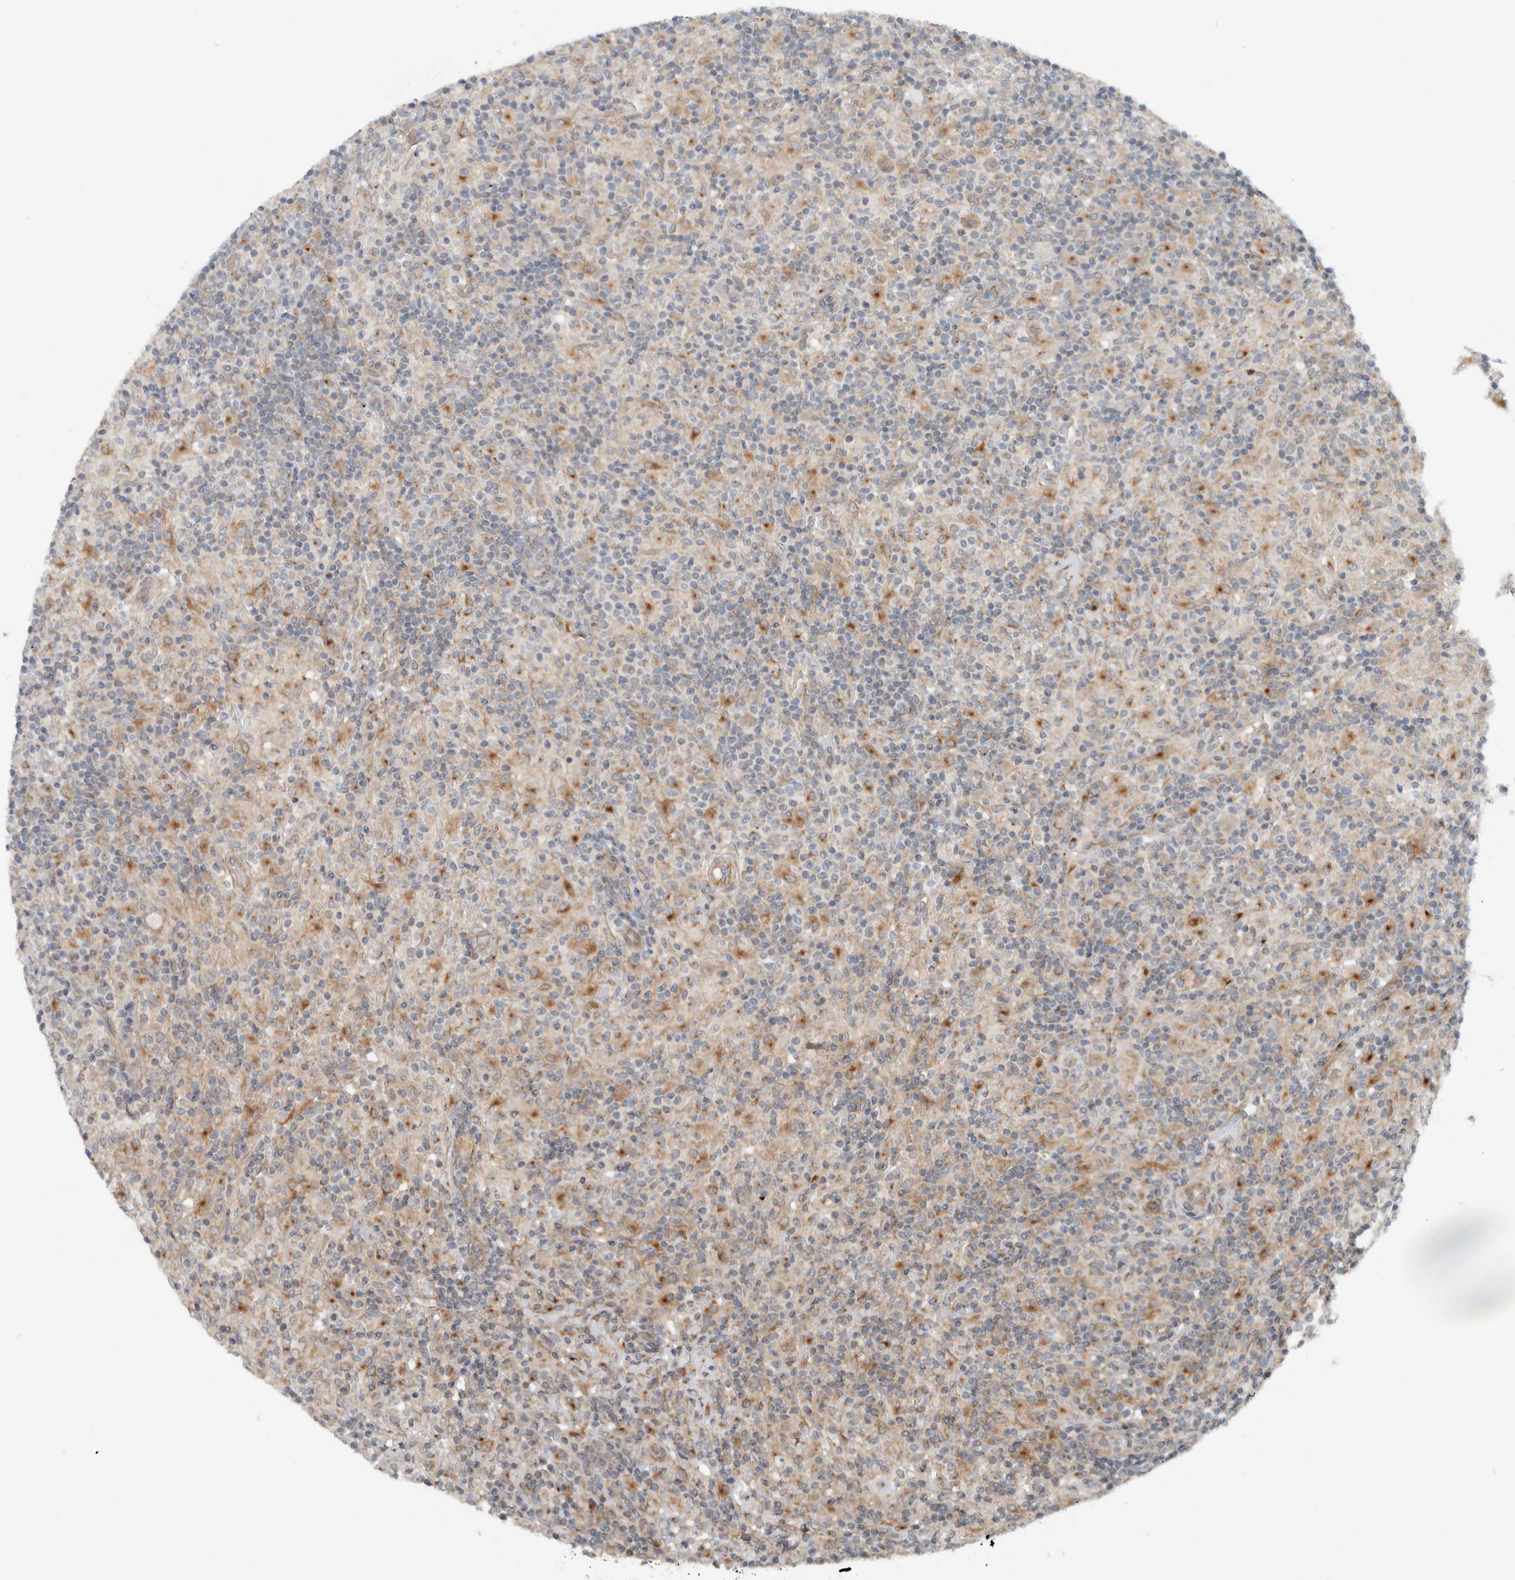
{"staining": {"intensity": "moderate", "quantity": "25%-75%", "location": "cytoplasmic/membranous"}, "tissue": "lymphoma", "cell_type": "Tumor cells", "image_type": "cancer", "snomed": [{"axis": "morphology", "description": "Hodgkin's disease, NOS"}, {"axis": "topography", "description": "Lymph node"}], "caption": "Lymphoma stained for a protein shows moderate cytoplasmic/membranous positivity in tumor cells. The protein of interest is stained brown, and the nuclei are stained in blue (DAB IHC with brightfield microscopy, high magnification).", "gene": "RERE", "patient": {"sex": "male", "age": 70}}